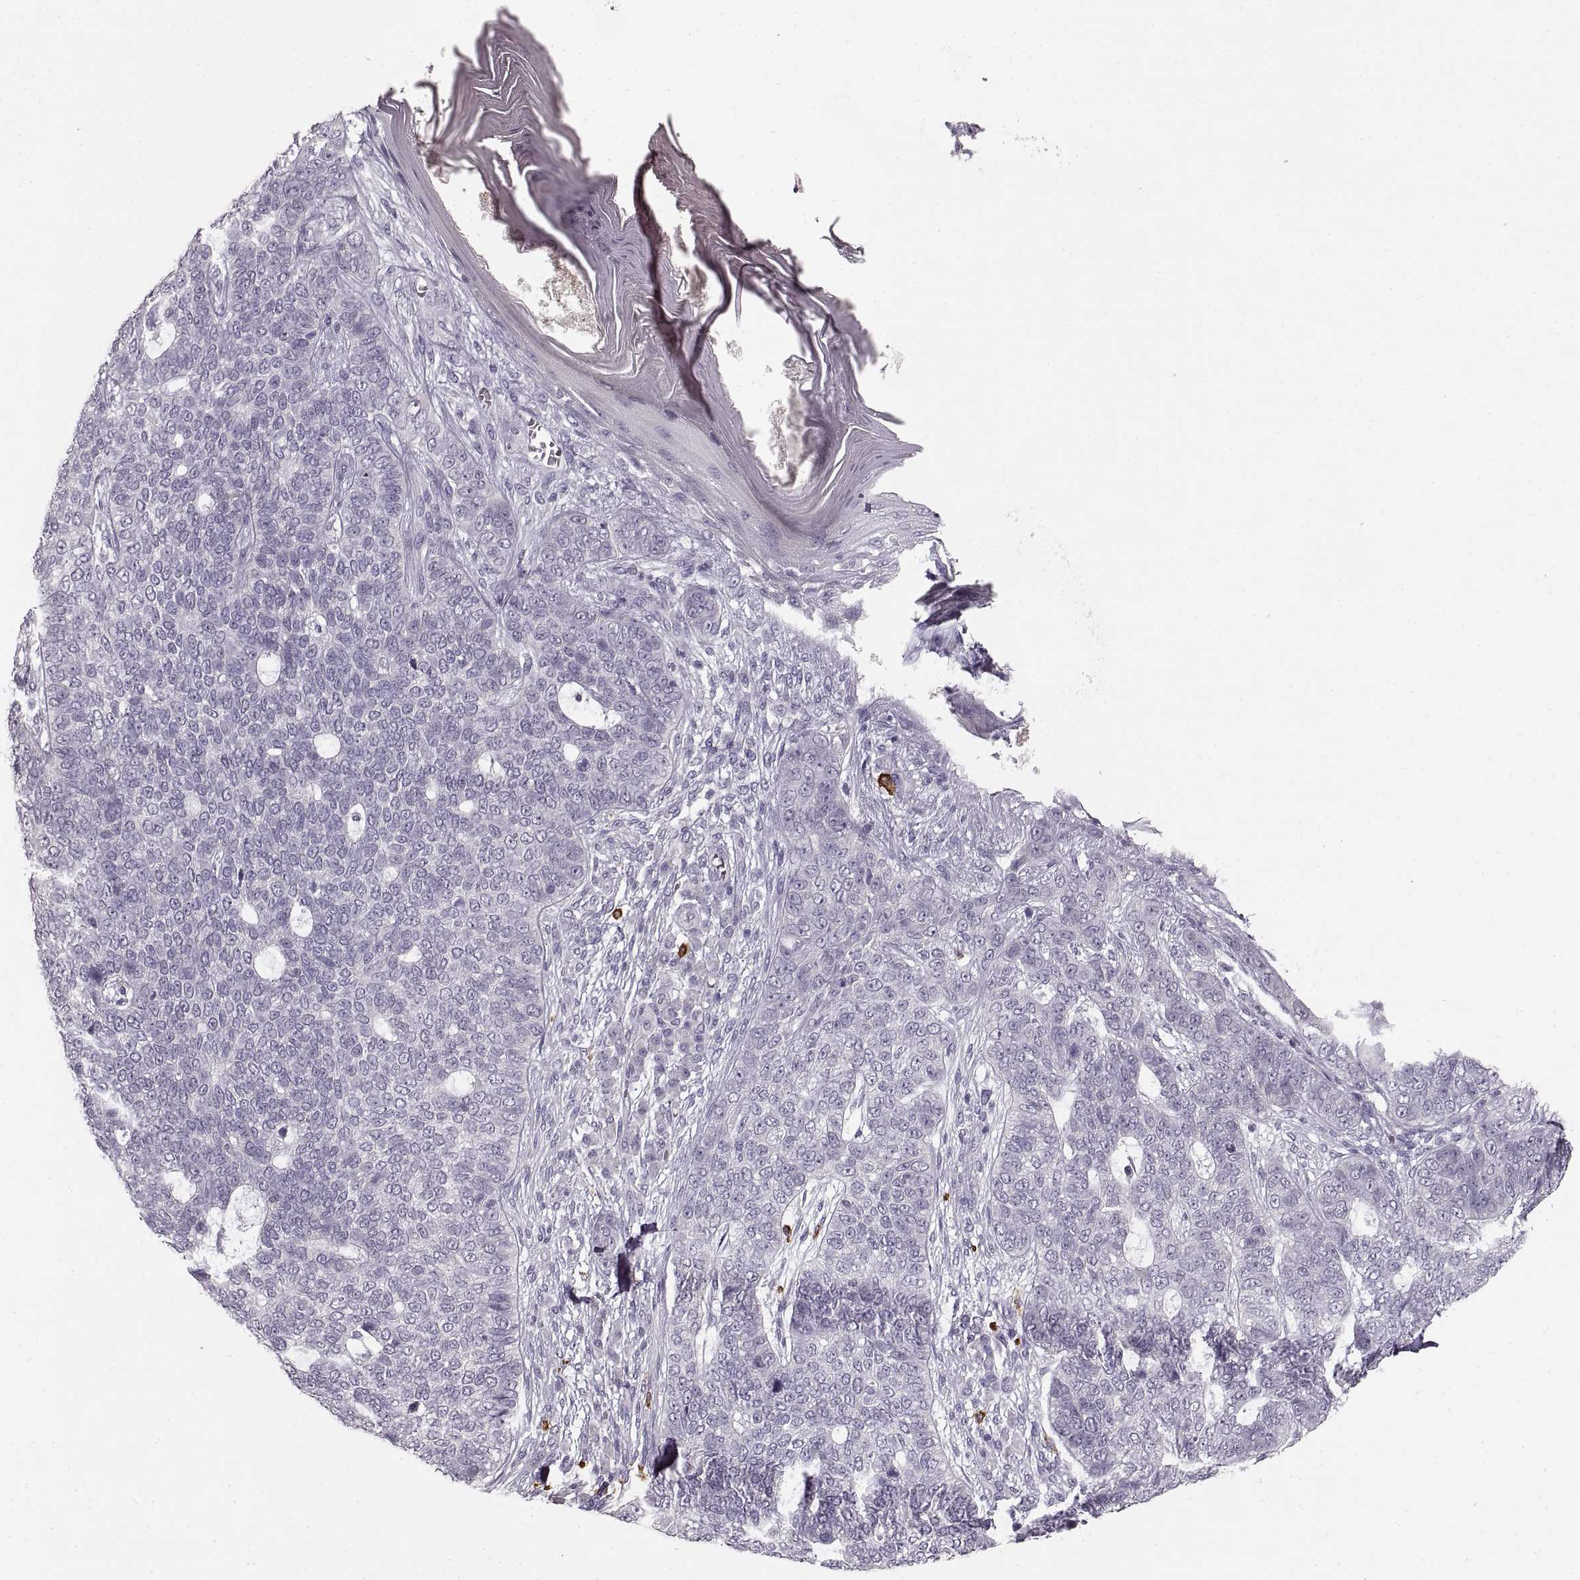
{"staining": {"intensity": "negative", "quantity": "none", "location": "none"}, "tissue": "skin cancer", "cell_type": "Tumor cells", "image_type": "cancer", "snomed": [{"axis": "morphology", "description": "Basal cell carcinoma"}, {"axis": "topography", "description": "Skin"}], "caption": "This is an IHC micrograph of human skin basal cell carcinoma. There is no expression in tumor cells.", "gene": "CNTN1", "patient": {"sex": "female", "age": 69}}